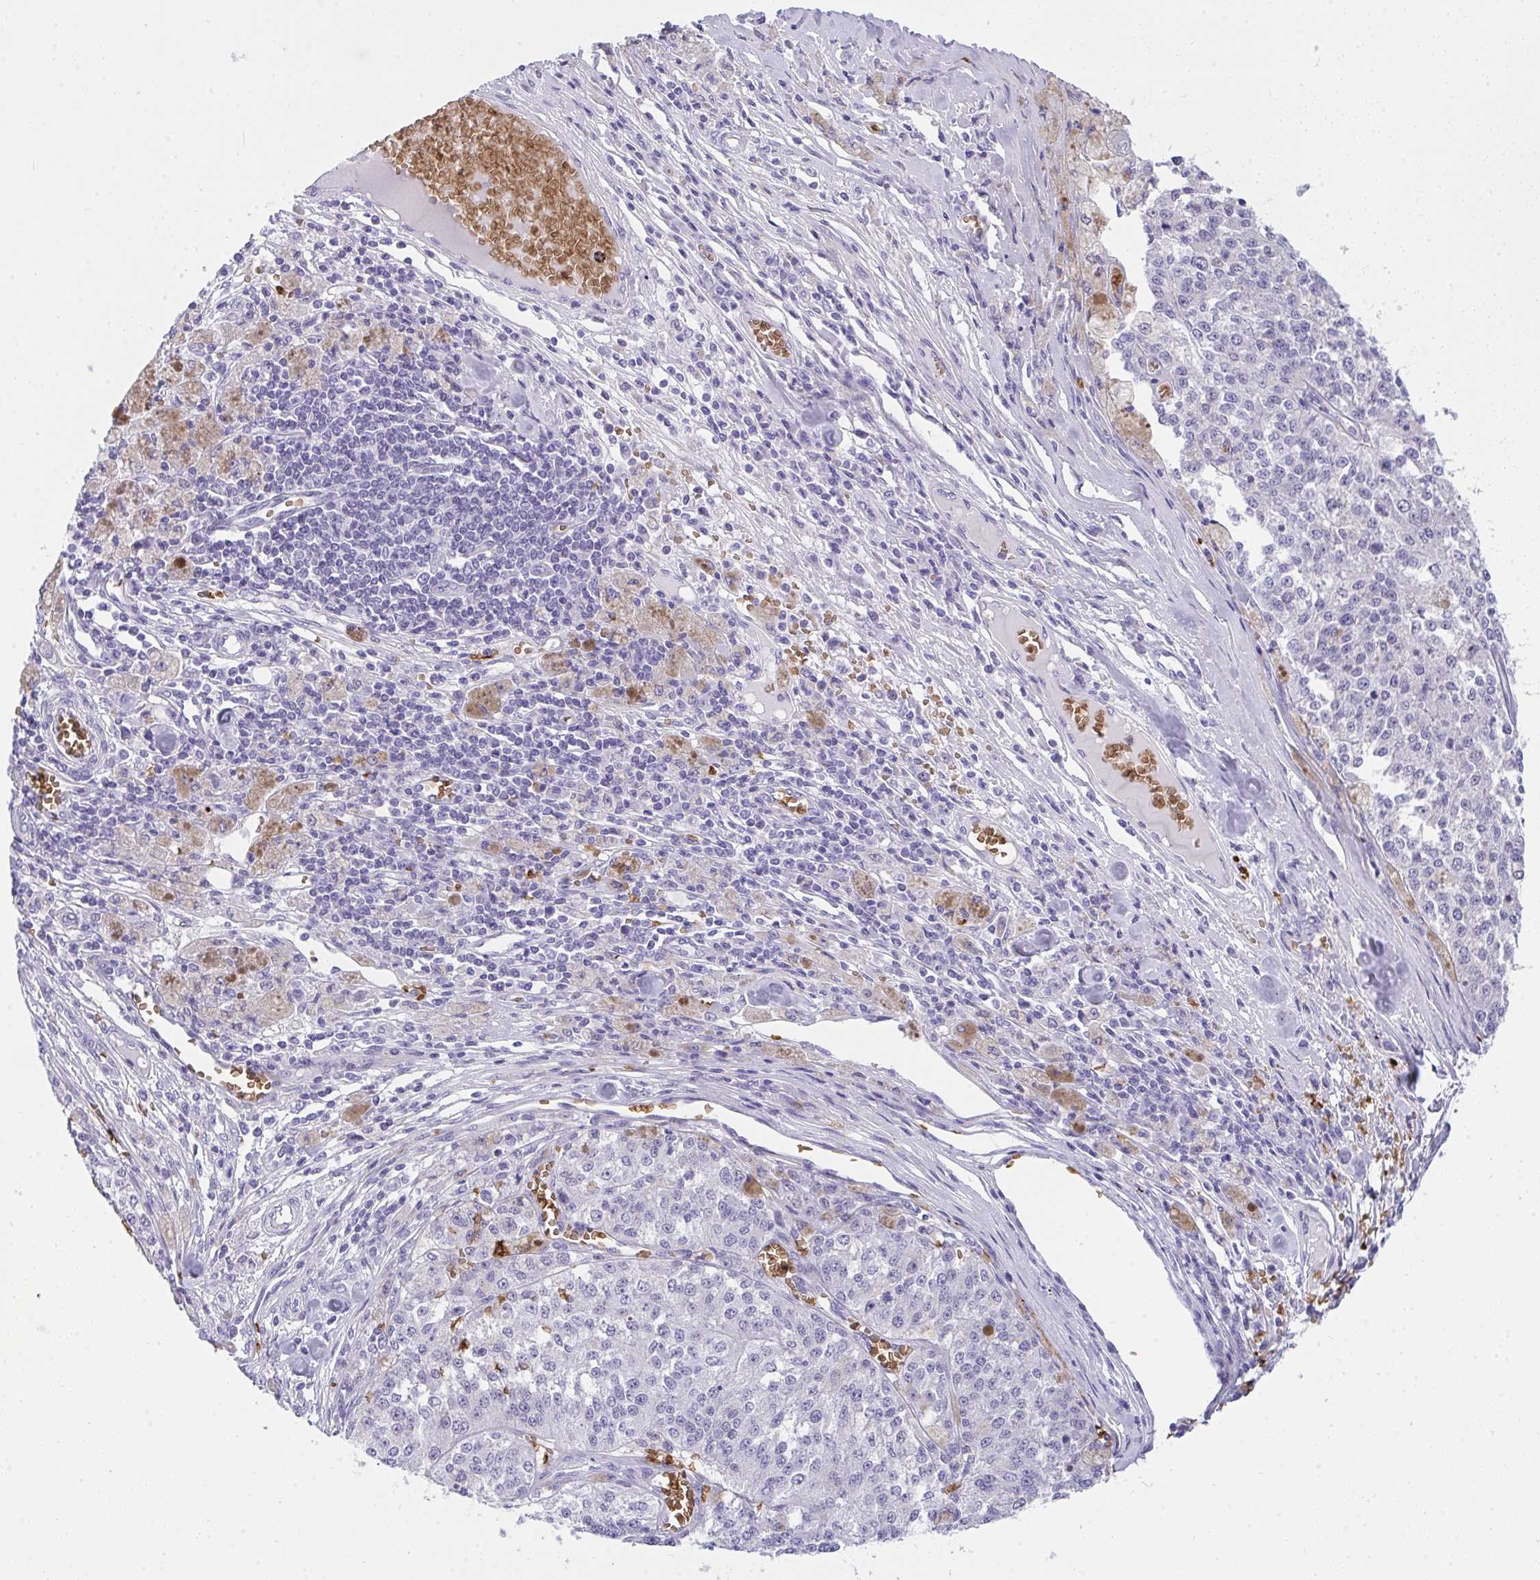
{"staining": {"intensity": "negative", "quantity": "none", "location": "none"}, "tissue": "melanoma", "cell_type": "Tumor cells", "image_type": "cancer", "snomed": [{"axis": "morphology", "description": "Malignant melanoma, Metastatic site"}, {"axis": "topography", "description": "Lymph node"}], "caption": "Immunohistochemistry image of neoplastic tissue: melanoma stained with DAB (3,3'-diaminobenzidine) demonstrates no significant protein positivity in tumor cells.", "gene": "ANK1", "patient": {"sex": "female", "age": 64}}